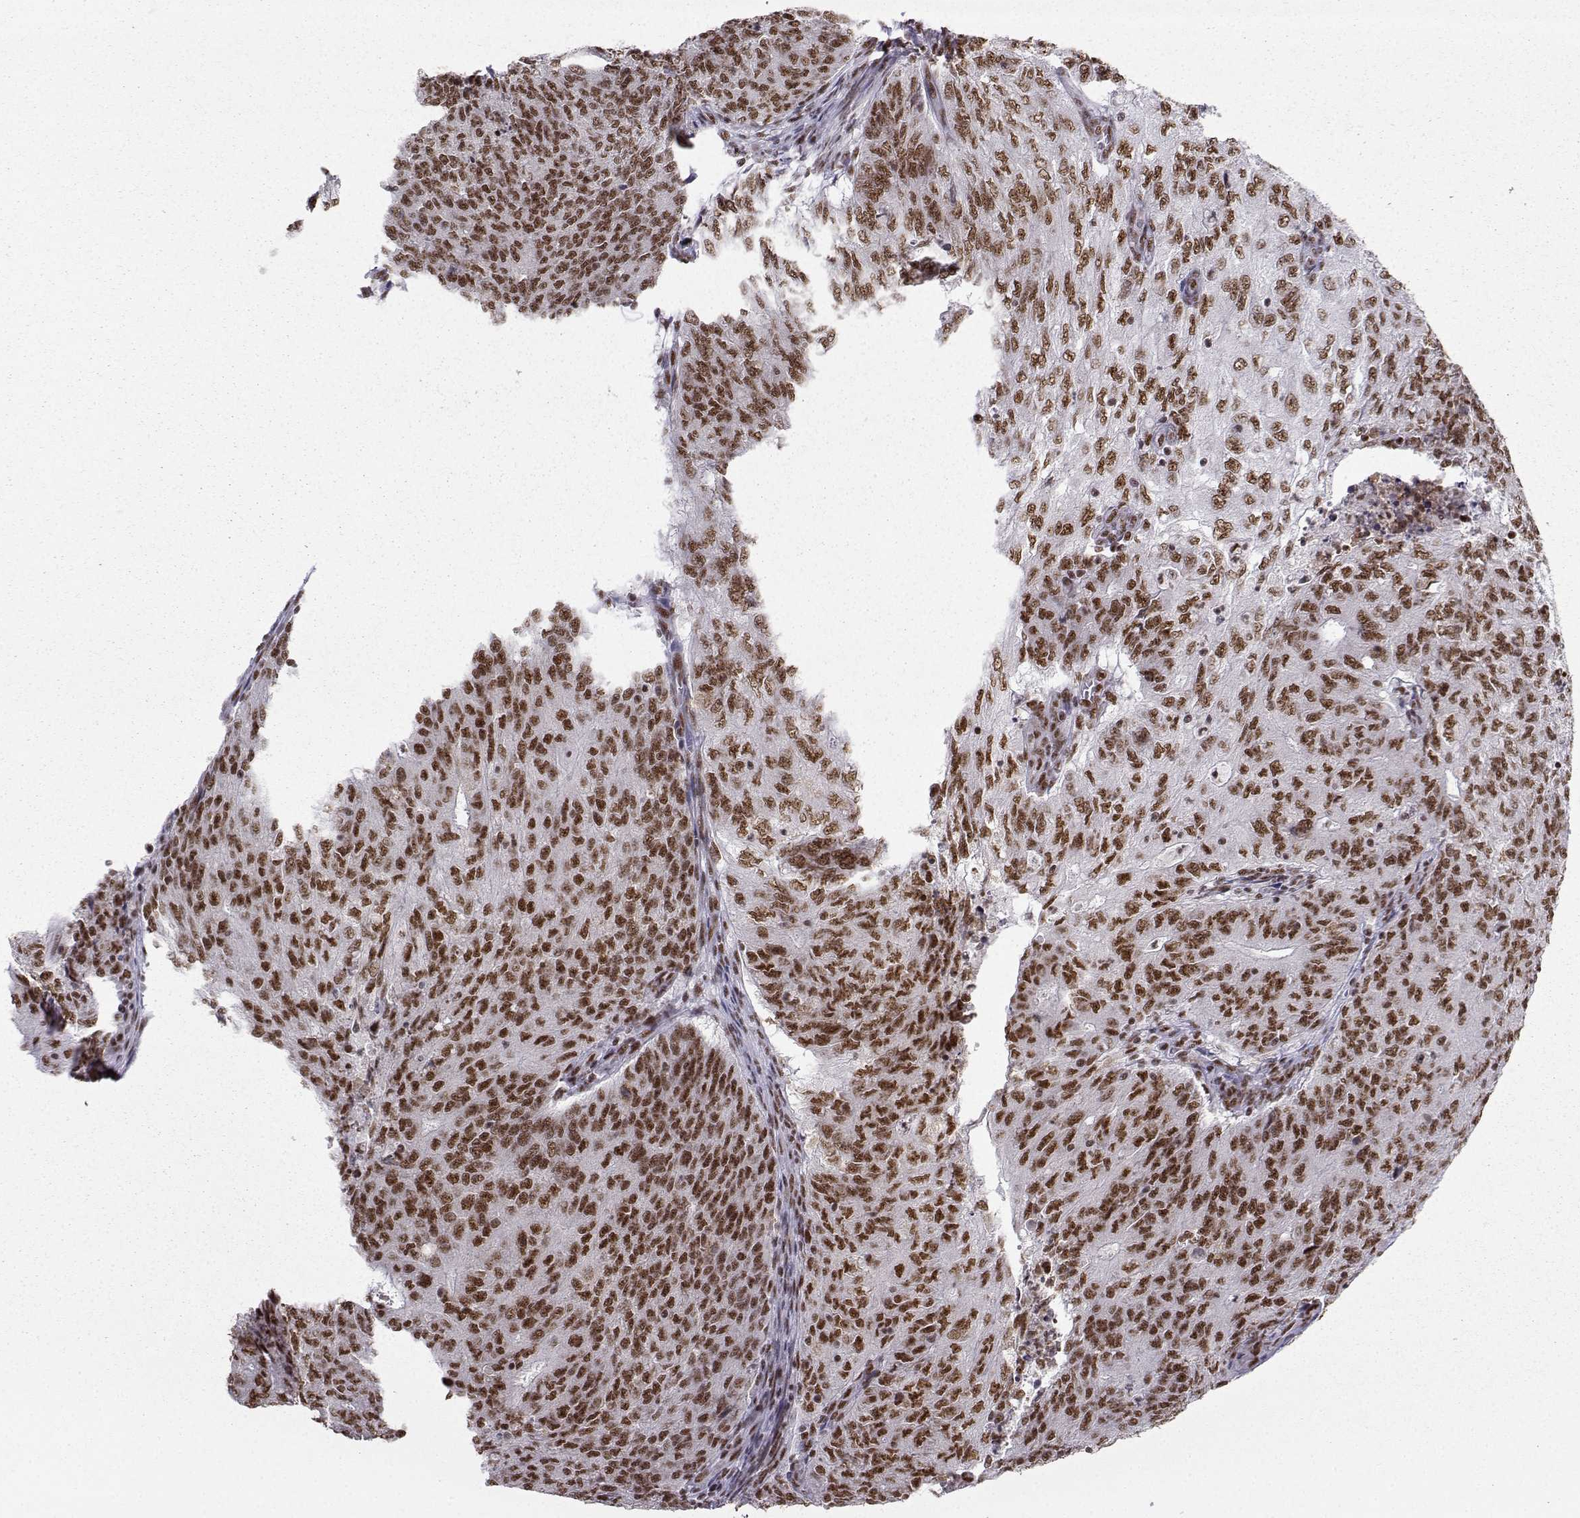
{"staining": {"intensity": "strong", "quantity": "25%-75%", "location": "nuclear"}, "tissue": "endometrial cancer", "cell_type": "Tumor cells", "image_type": "cancer", "snomed": [{"axis": "morphology", "description": "Adenocarcinoma, NOS"}, {"axis": "topography", "description": "Endometrium"}], "caption": "Endometrial cancer stained for a protein exhibits strong nuclear positivity in tumor cells.", "gene": "SNRPB2", "patient": {"sex": "female", "age": 82}}